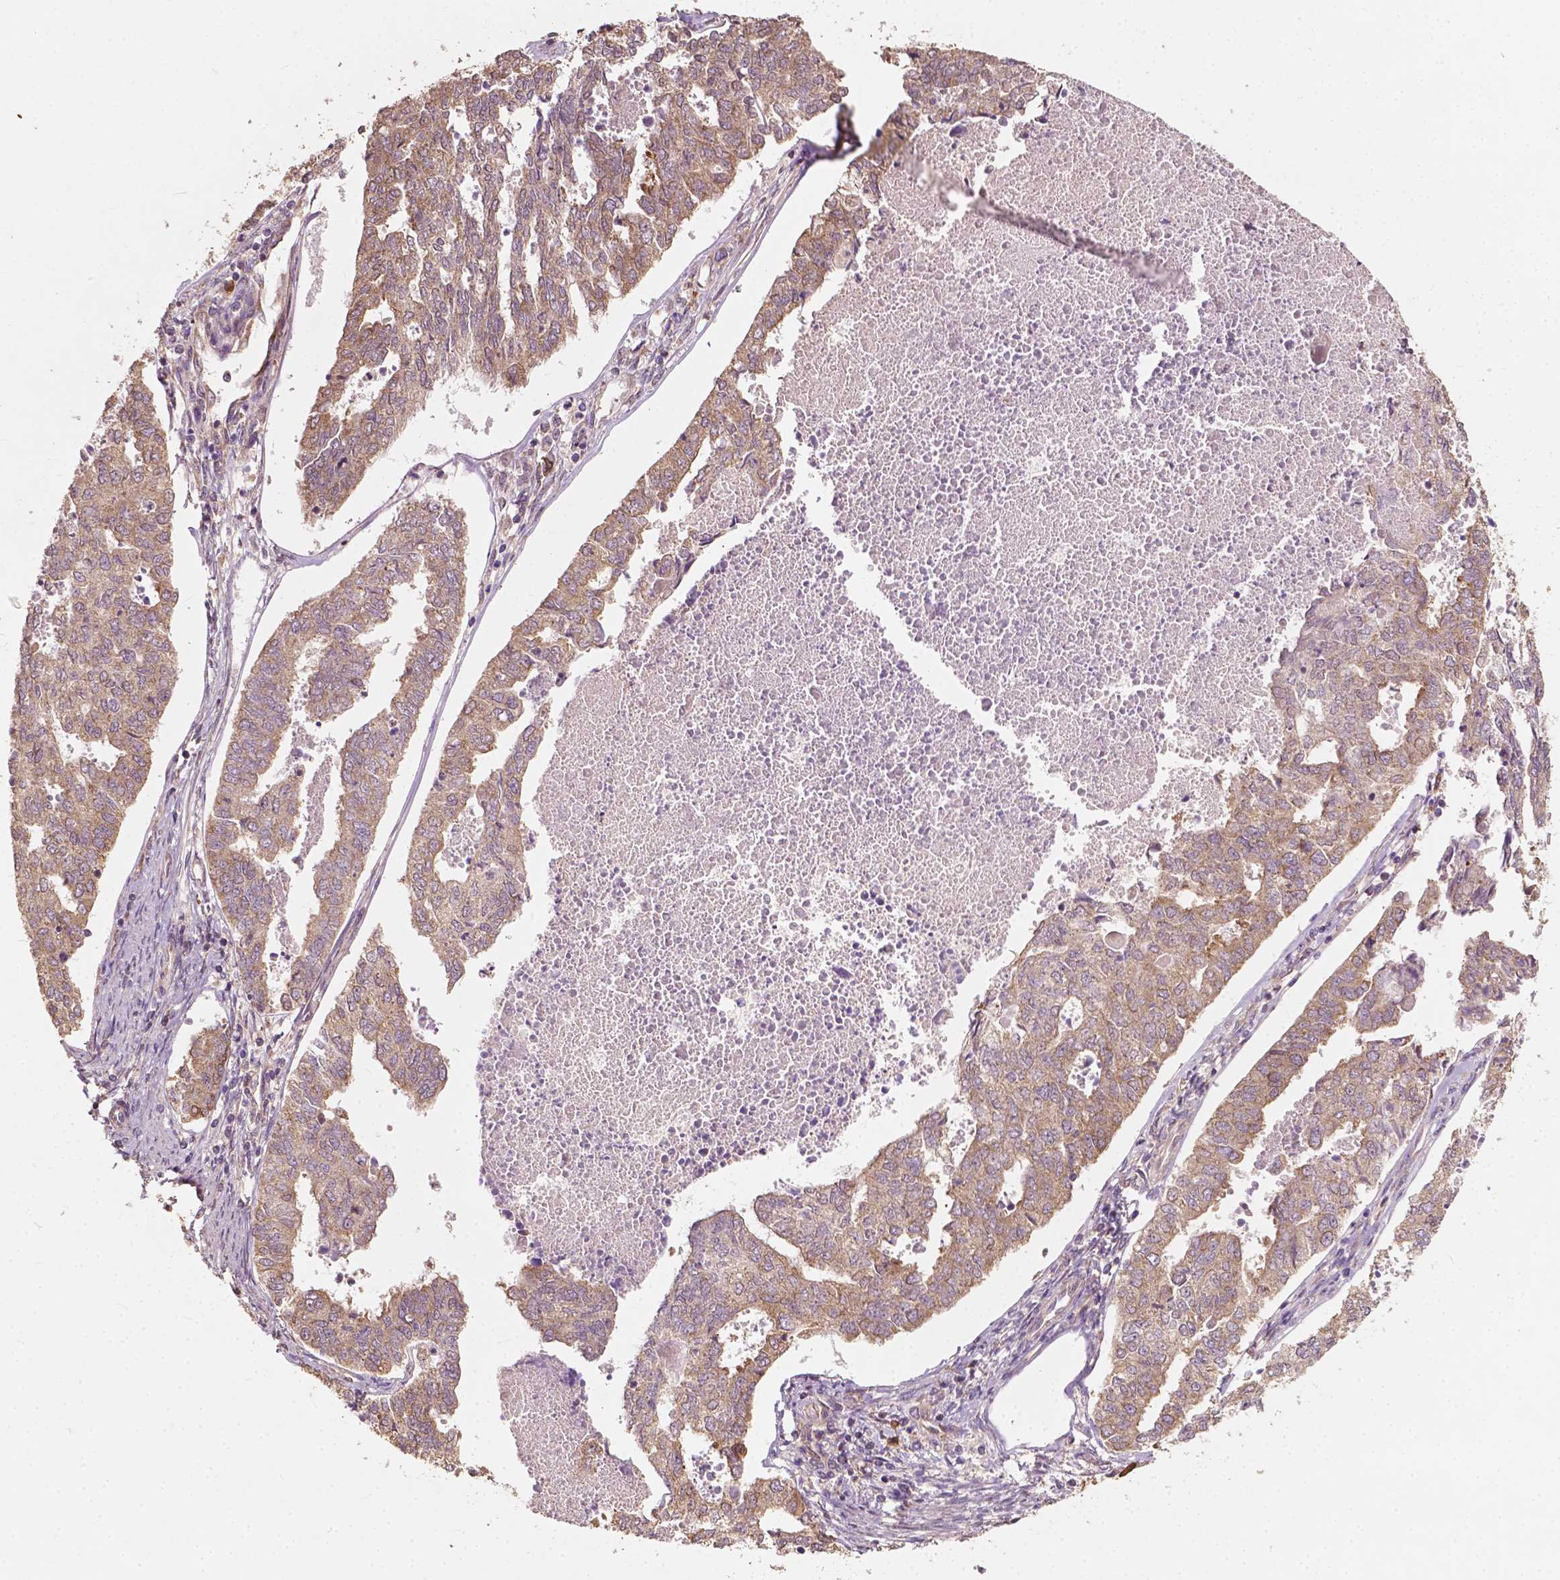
{"staining": {"intensity": "weak", "quantity": "25%-75%", "location": "cytoplasmic/membranous"}, "tissue": "endometrial cancer", "cell_type": "Tumor cells", "image_type": "cancer", "snomed": [{"axis": "morphology", "description": "Adenocarcinoma, NOS"}, {"axis": "topography", "description": "Endometrium"}], "caption": "IHC image of human endometrial cancer stained for a protein (brown), which reveals low levels of weak cytoplasmic/membranous expression in approximately 25%-75% of tumor cells.", "gene": "G3BP1", "patient": {"sex": "female", "age": 73}}